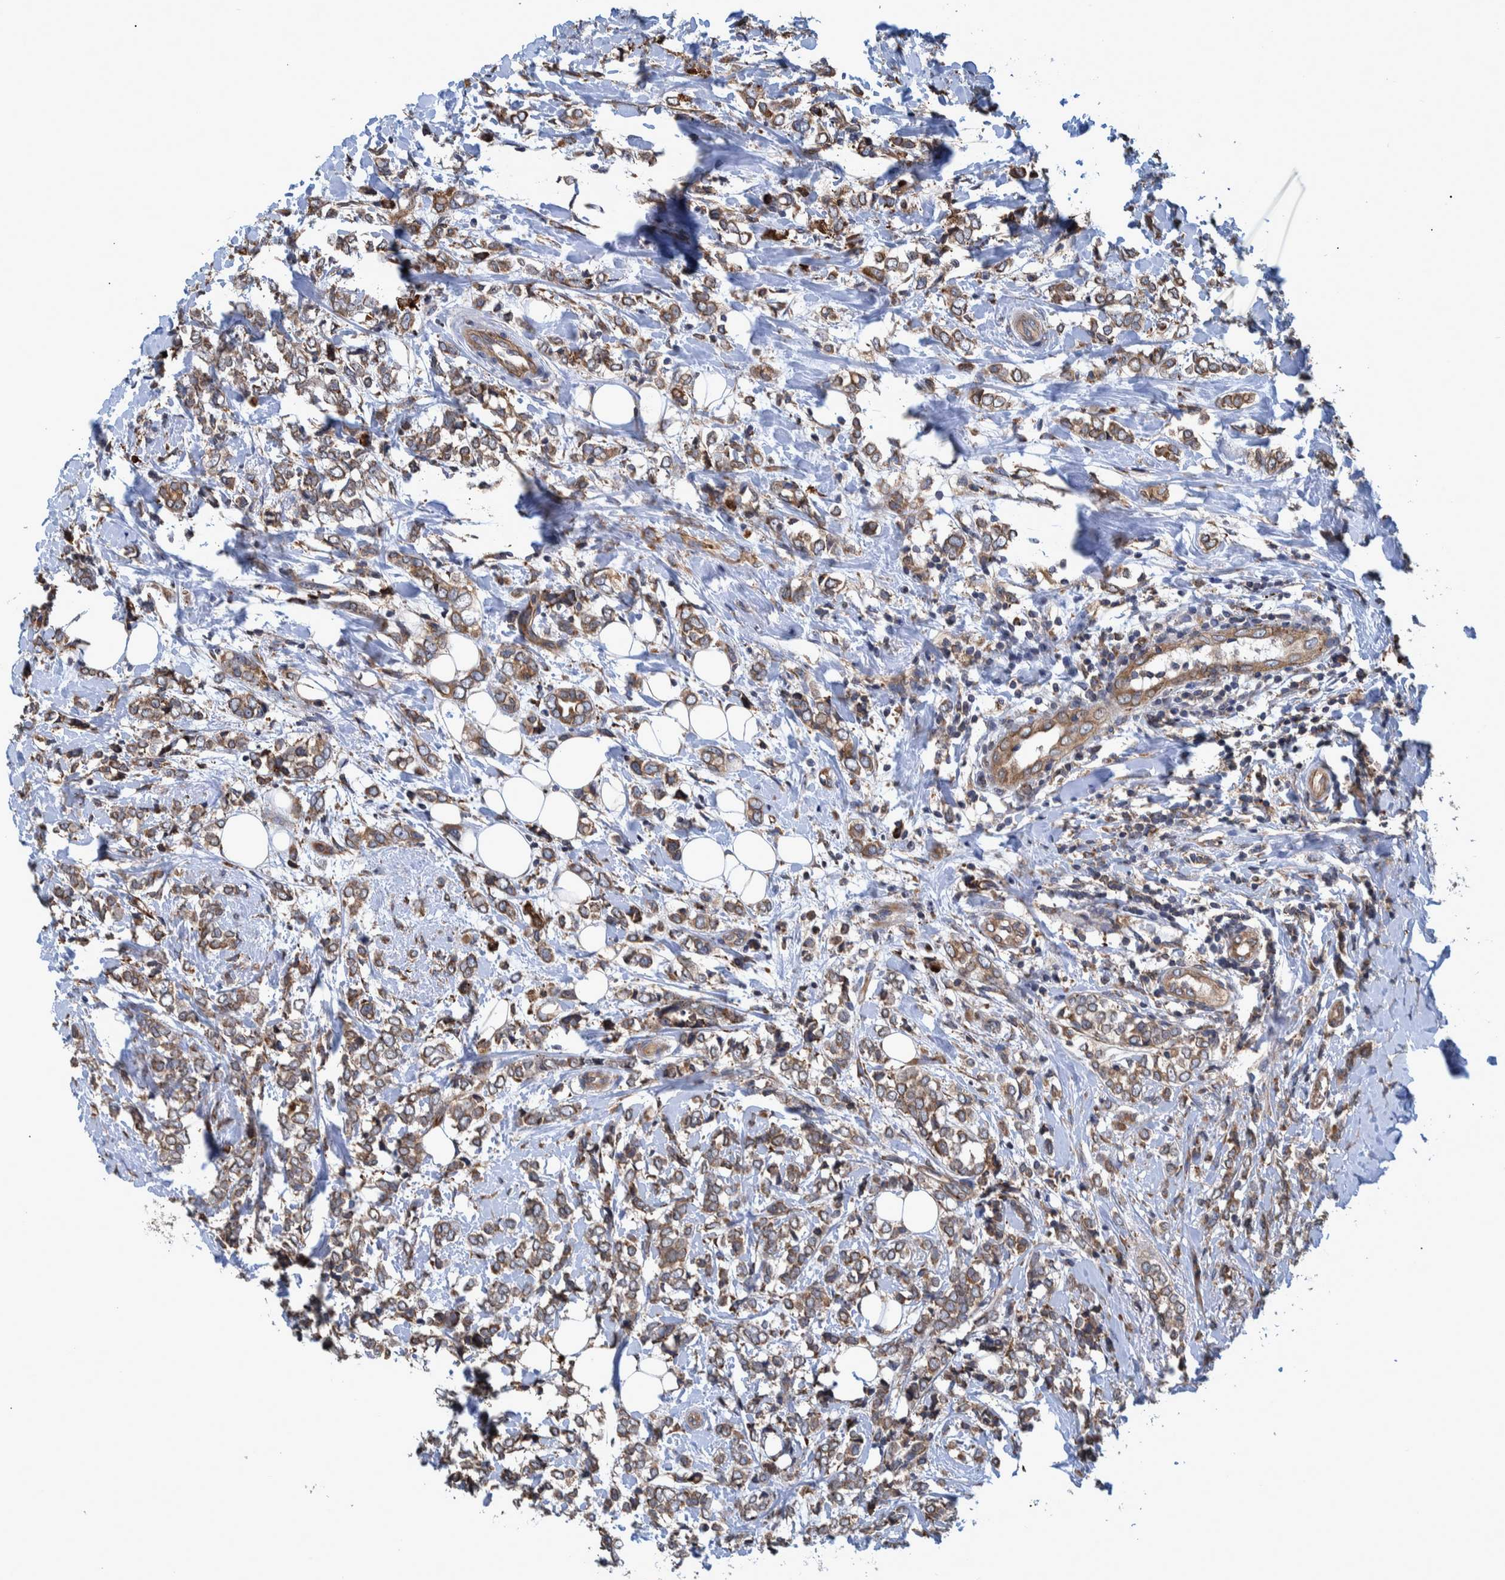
{"staining": {"intensity": "moderate", "quantity": ">75%", "location": "cytoplasmic/membranous"}, "tissue": "breast cancer", "cell_type": "Tumor cells", "image_type": "cancer", "snomed": [{"axis": "morphology", "description": "Normal tissue, NOS"}, {"axis": "morphology", "description": "Lobular carcinoma"}, {"axis": "topography", "description": "Breast"}], "caption": "Protein expression analysis of human lobular carcinoma (breast) reveals moderate cytoplasmic/membranous staining in approximately >75% of tumor cells.", "gene": "SPAG5", "patient": {"sex": "female", "age": 47}}